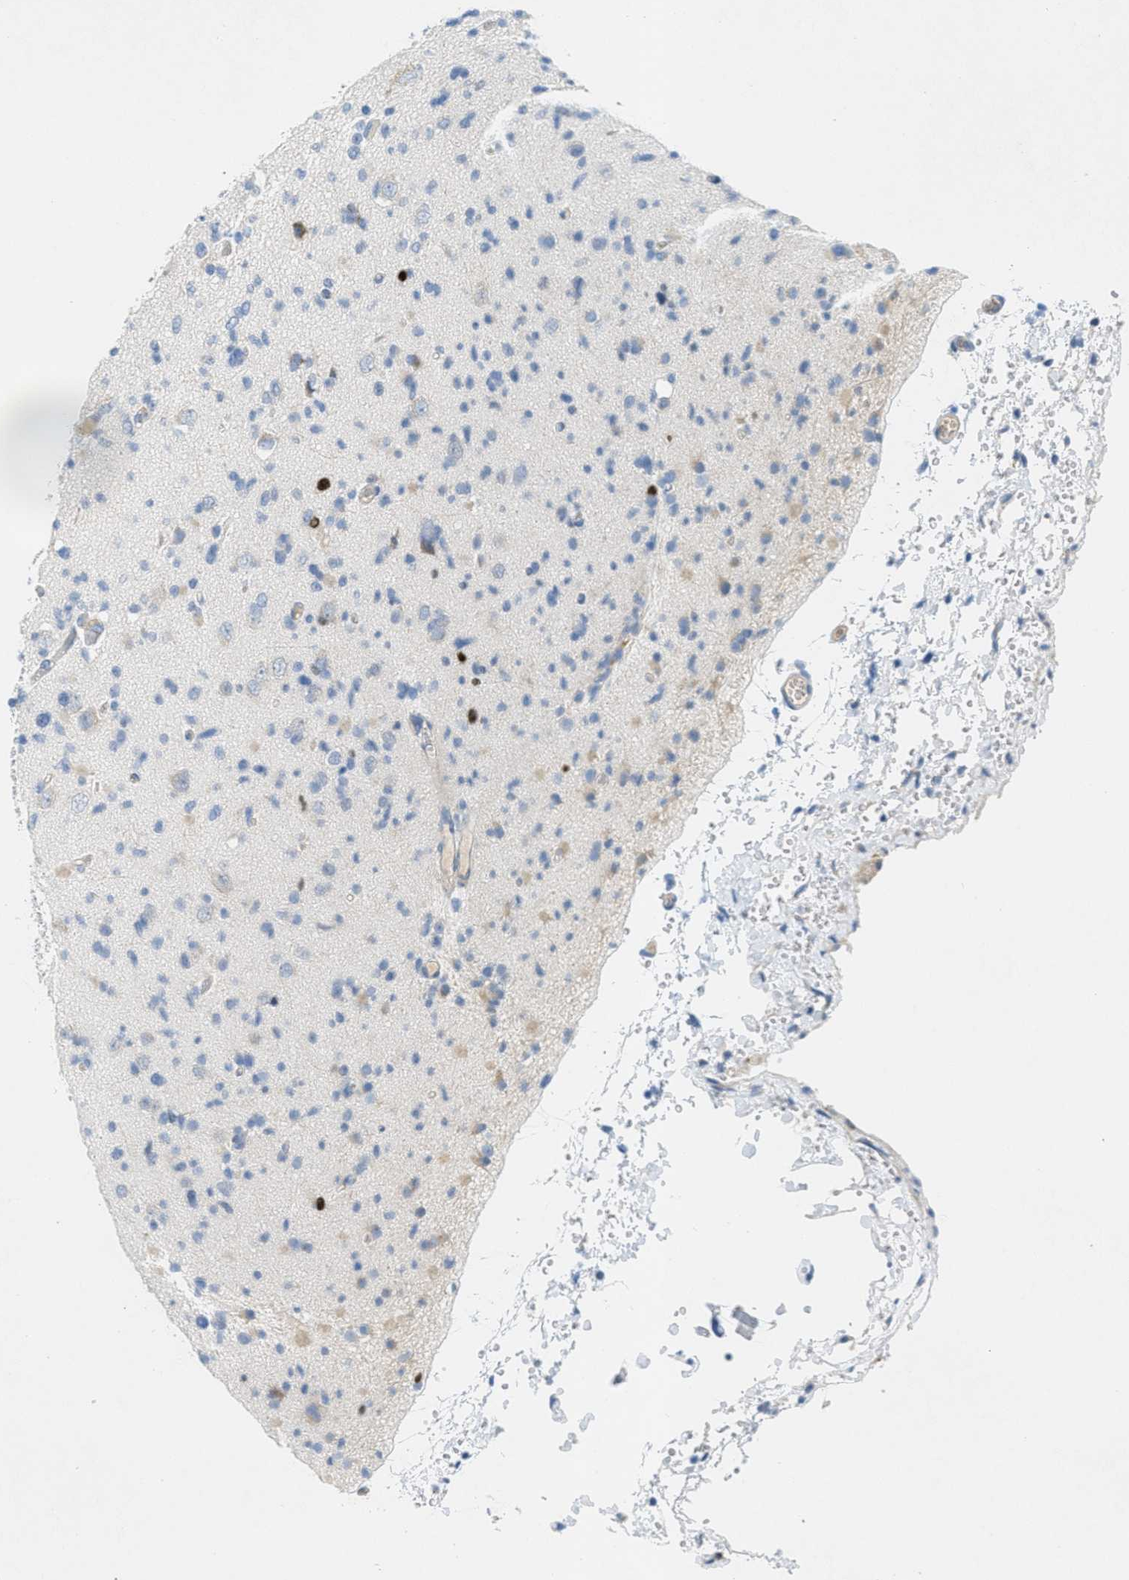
{"staining": {"intensity": "weak", "quantity": "<25%", "location": "cytoplasmic/membranous"}, "tissue": "glioma", "cell_type": "Tumor cells", "image_type": "cancer", "snomed": [{"axis": "morphology", "description": "Glioma, malignant, Low grade"}, {"axis": "topography", "description": "Brain"}], "caption": "A micrograph of glioma stained for a protein demonstrates no brown staining in tumor cells.", "gene": "ORC6", "patient": {"sex": "female", "age": 22}}